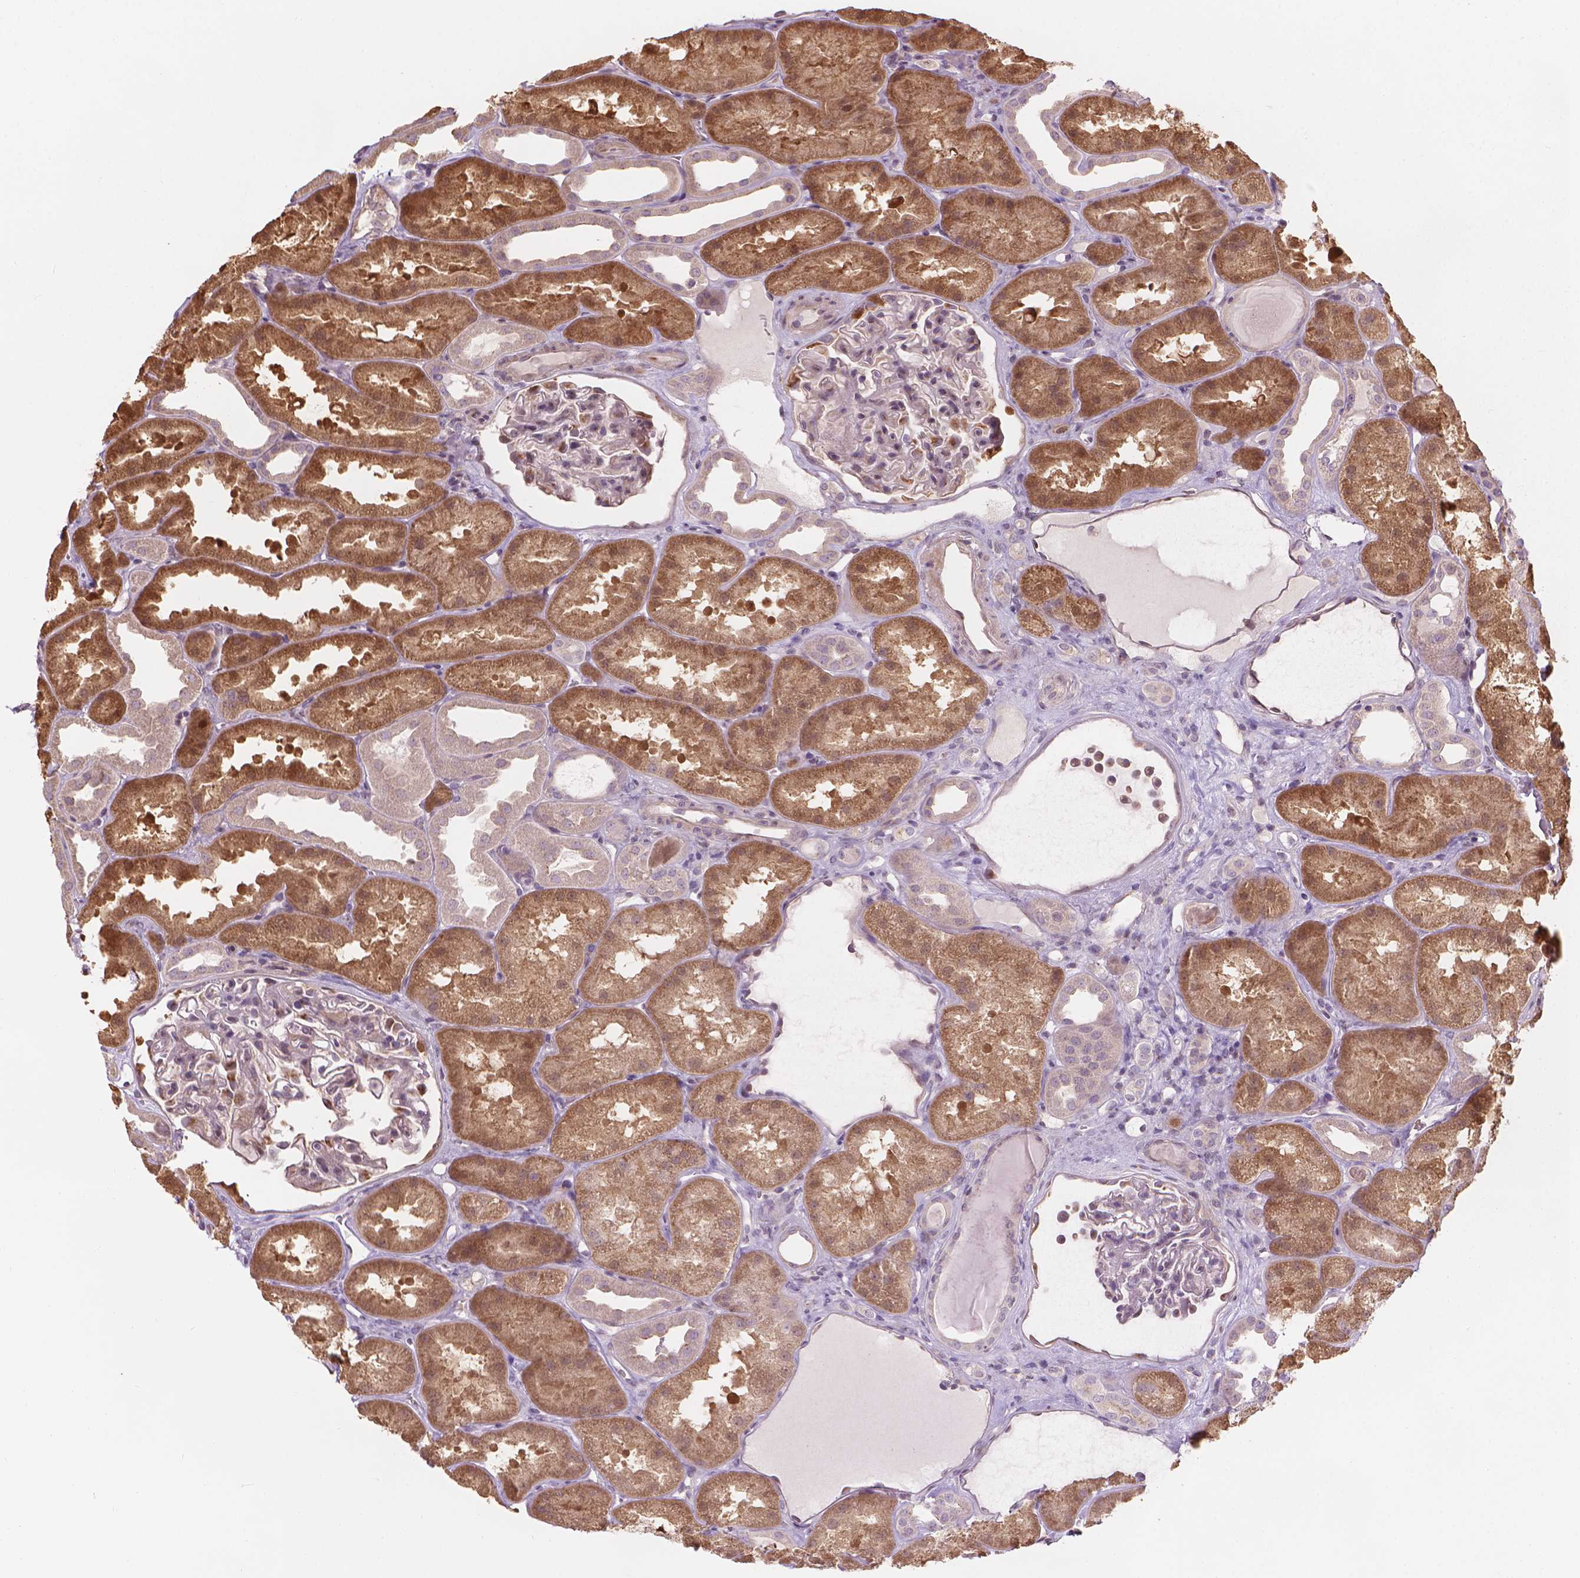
{"staining": {"intensity": "negative", "quantity": "none", "location": "none"}, "tissue": "kidney", "cell_type": "Cells in glomeruli", "image_type": "normal", "snomed": [{"axis": "morphology", "description": "Normal tissue, NOS"}, {"axis": "topography", "description": "Kidney"}], "caption": "This is an immunohistochemistry micrograph of normal kidney. There is no expression in cells in glomeruli.", "gene": "IFFO1", "patient": {"sex": "male", "age": 61}}